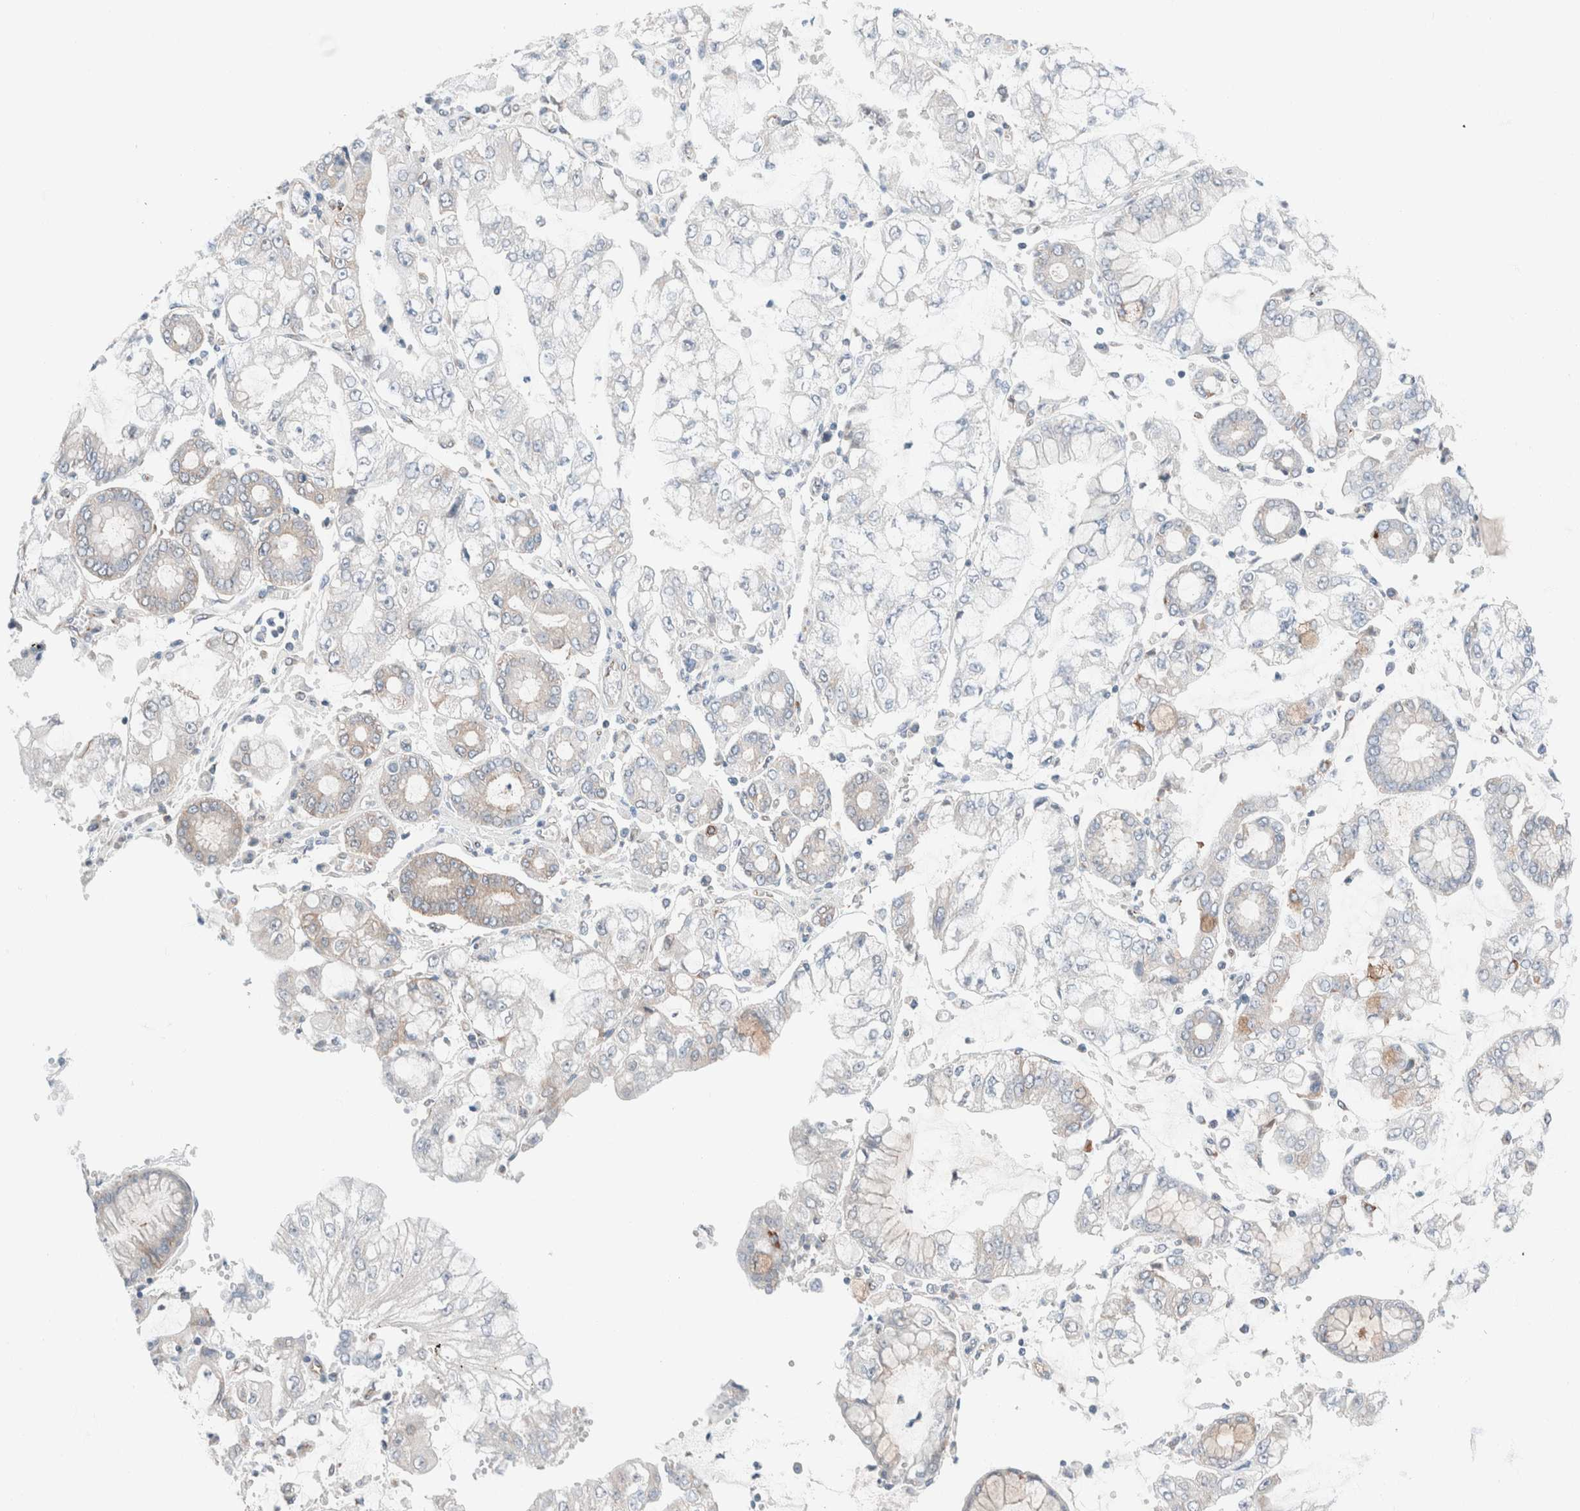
{"staining": {"intensity": "weak", "quantity": "<25%", "location": "cytoplasmic/membranous"}, "tissue": "stomach cancer", "cell_type": "Tumor cells", "image_type": "cancer", "snomed": [{"axis": "morphology", "description": "Adenocarcinoma, NOS"}, {"axis": "topography", "description": "Stomach"}], "caption": "An immunohistochemistry (IHC) micrograph of stomach cancer (adenocarcinoma) is shown. There is no staining in tumor cells of stomach cancer (adenocarcinoma).", "gene": "CASC3", "patient": {"sex": "male", "age": 76}}